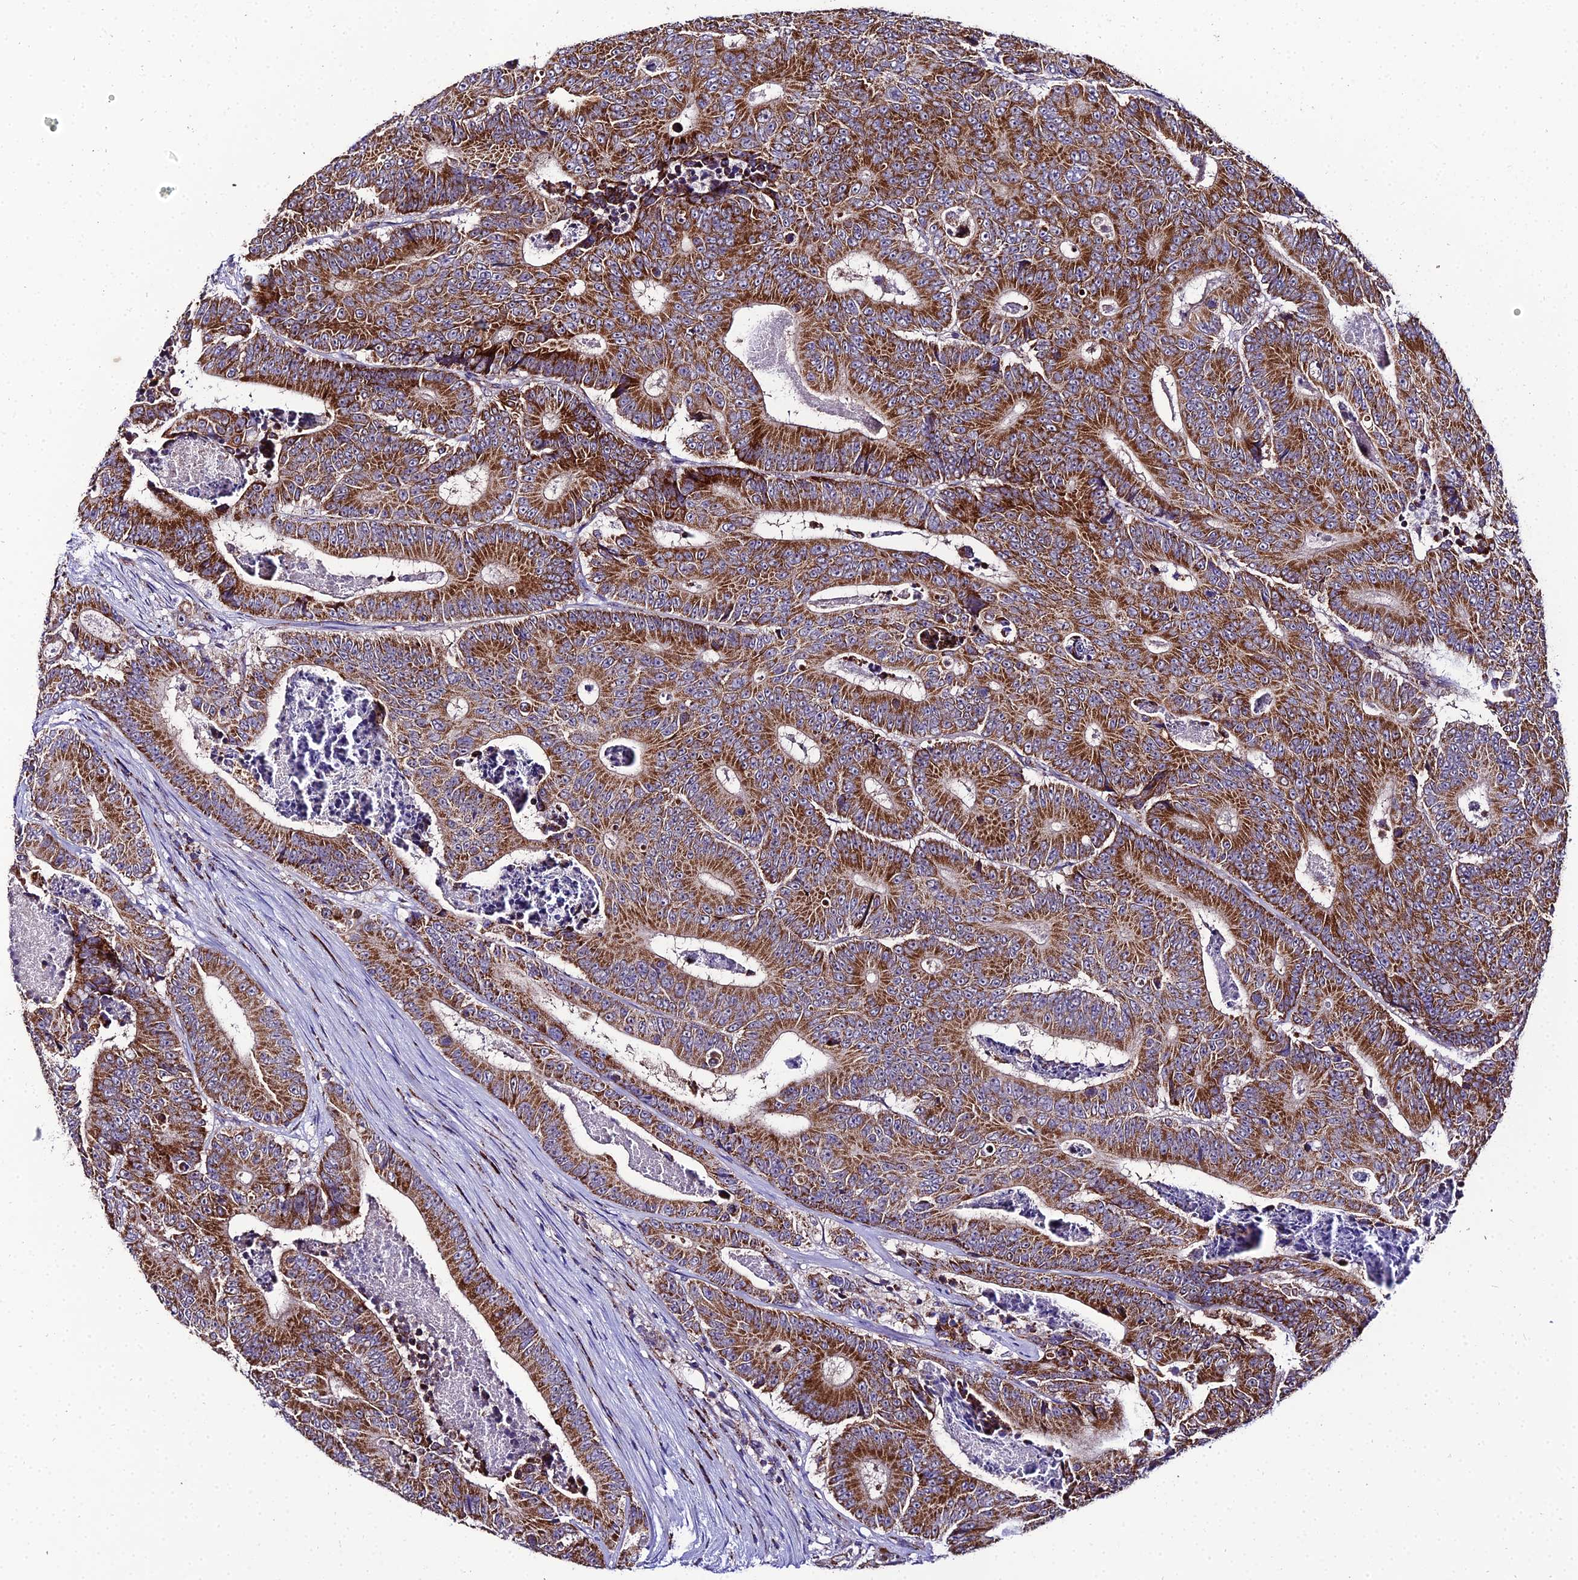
{"staining": {"intensity": "strong", "quantity": ">75%", "location": "cytoplasmic/membranous"}, "tissue": "colorectal cancer", "cell_type": "Tumor cells", "image_type": "cancer", "snomed": [{"axis": "morphology", "description": "Adenocarcinoma, NOS"}, {"axis": "topography", "description": "Colon"}], "caption": "Colorectal cancer (adenocarcinoma) tissue exhibits strong cytoplasmic/membranous staining in about >75% of tumor cells", "gene": "PSMD2", "patient": {"sex": "male", "age": 83}}